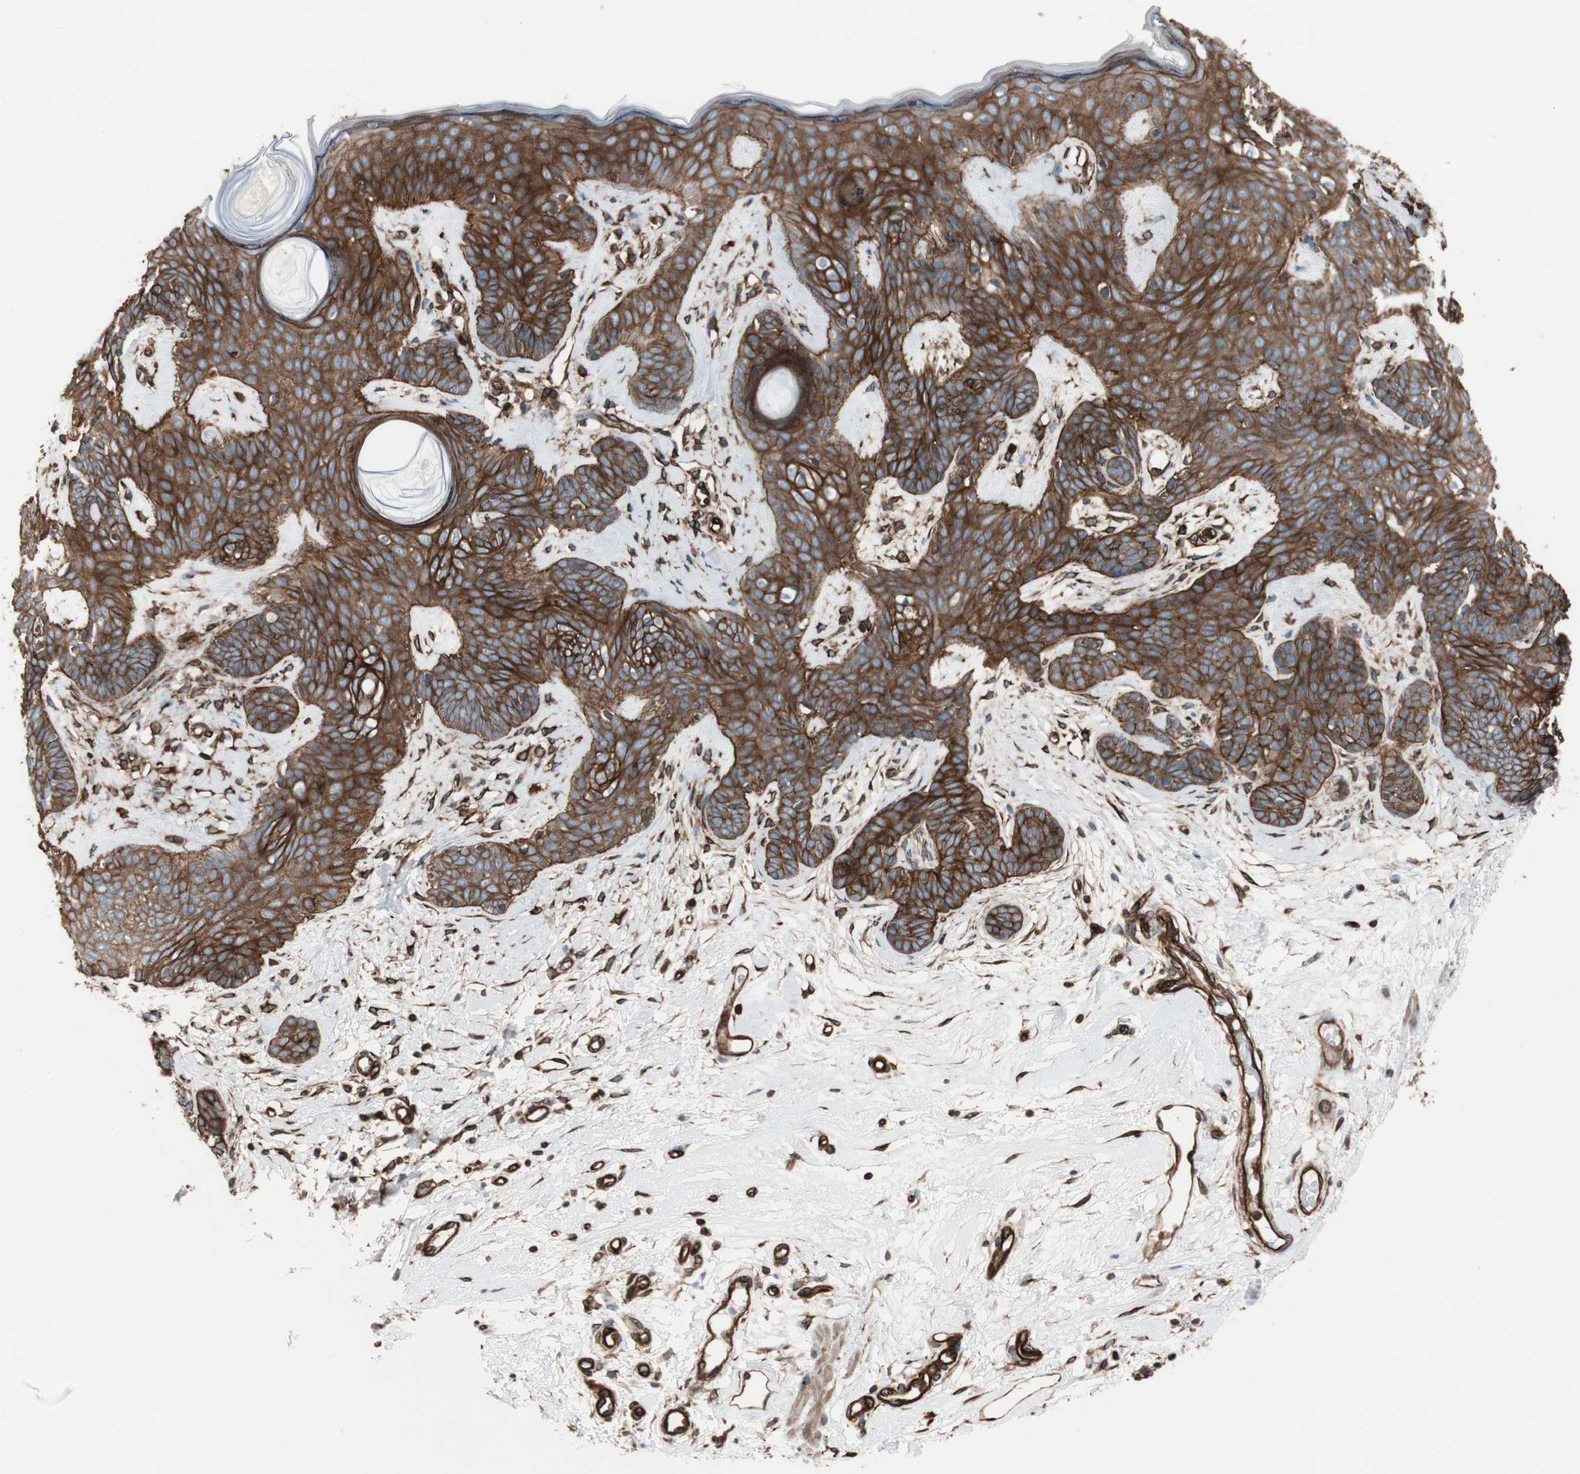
{"staining": {"intensity": "strong", "quantity": ">75%", "location": "cytoplasmic/membranous"}, "tissue": "skin cancer", "cell_type": "Tumor cells", "image_type": "cancer", "snomed": [{"axis": "morphology", "description": "Developmental malformation"}, {"axis": "morphology", "description": "Basal cell carcinoma"}, {"axis": "topography", "description": "Skin"}], "caption": "Skin cancer tissue demonstrates strong cytoplasmic/membranous expression in approximately >75% of tumor cells", "gene": "TCTA", "patient": {"sex": "female", "age": 62}}